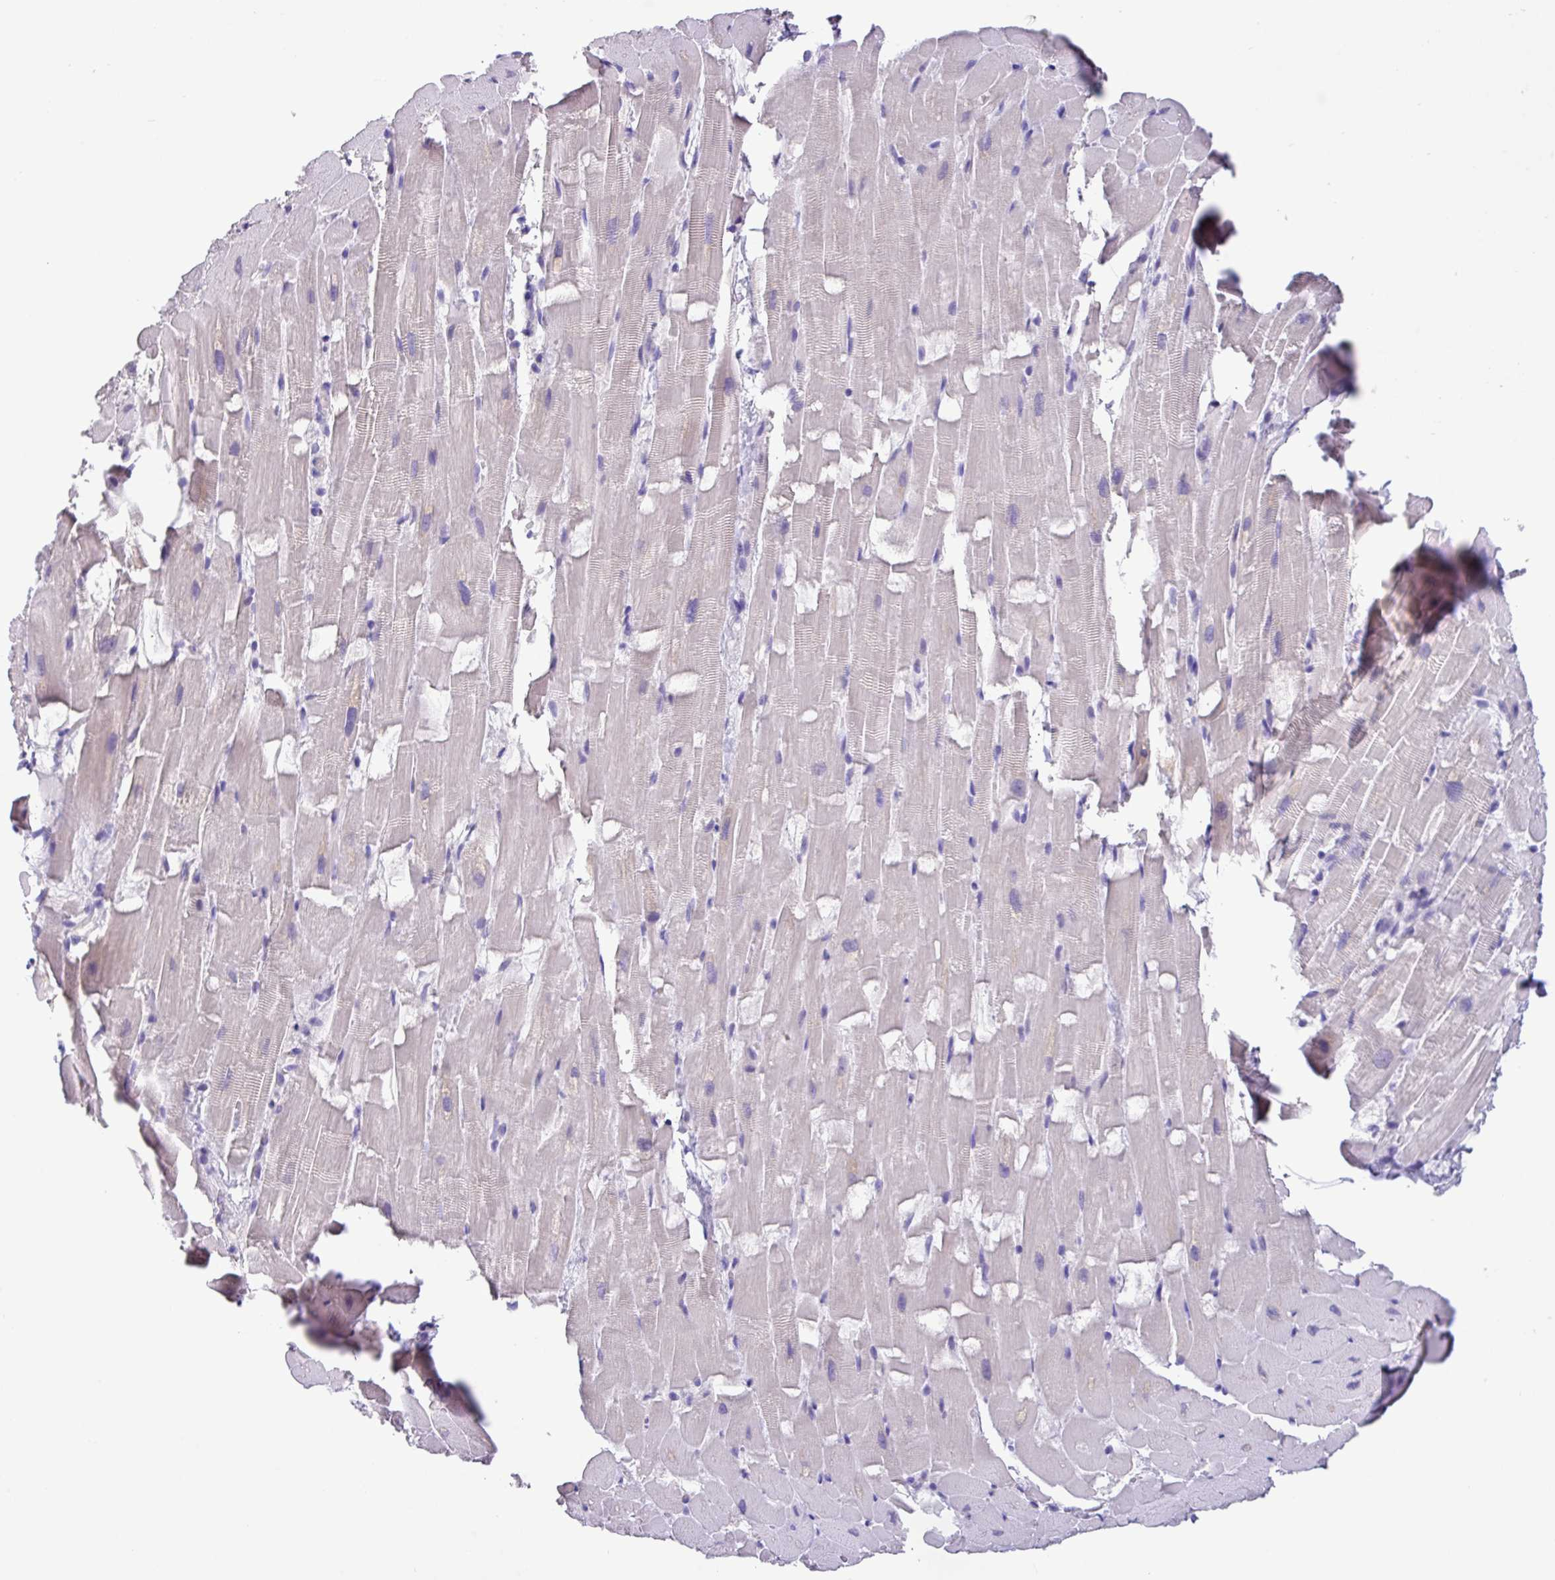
{"staining": {"intensity": "negative", "quantity": "none", "location": "none"}, "tissue": "heart muscle", "cell_type": "Cardiomyocytes", "image_type": "normal", "snomed": [{"axis": "morphology", "description": "Normal tissue, NOS"}, {"axis": "topography", "description": "Heart"}], "caption": "Immunohistochemistry (IHC) image of unremarkable heart muscle stained for a protein (brown), which demonstrates no expression in cardiomyocytes.", "gene": "EPCAM", "patient": {"sex": "male", "age": 37}}